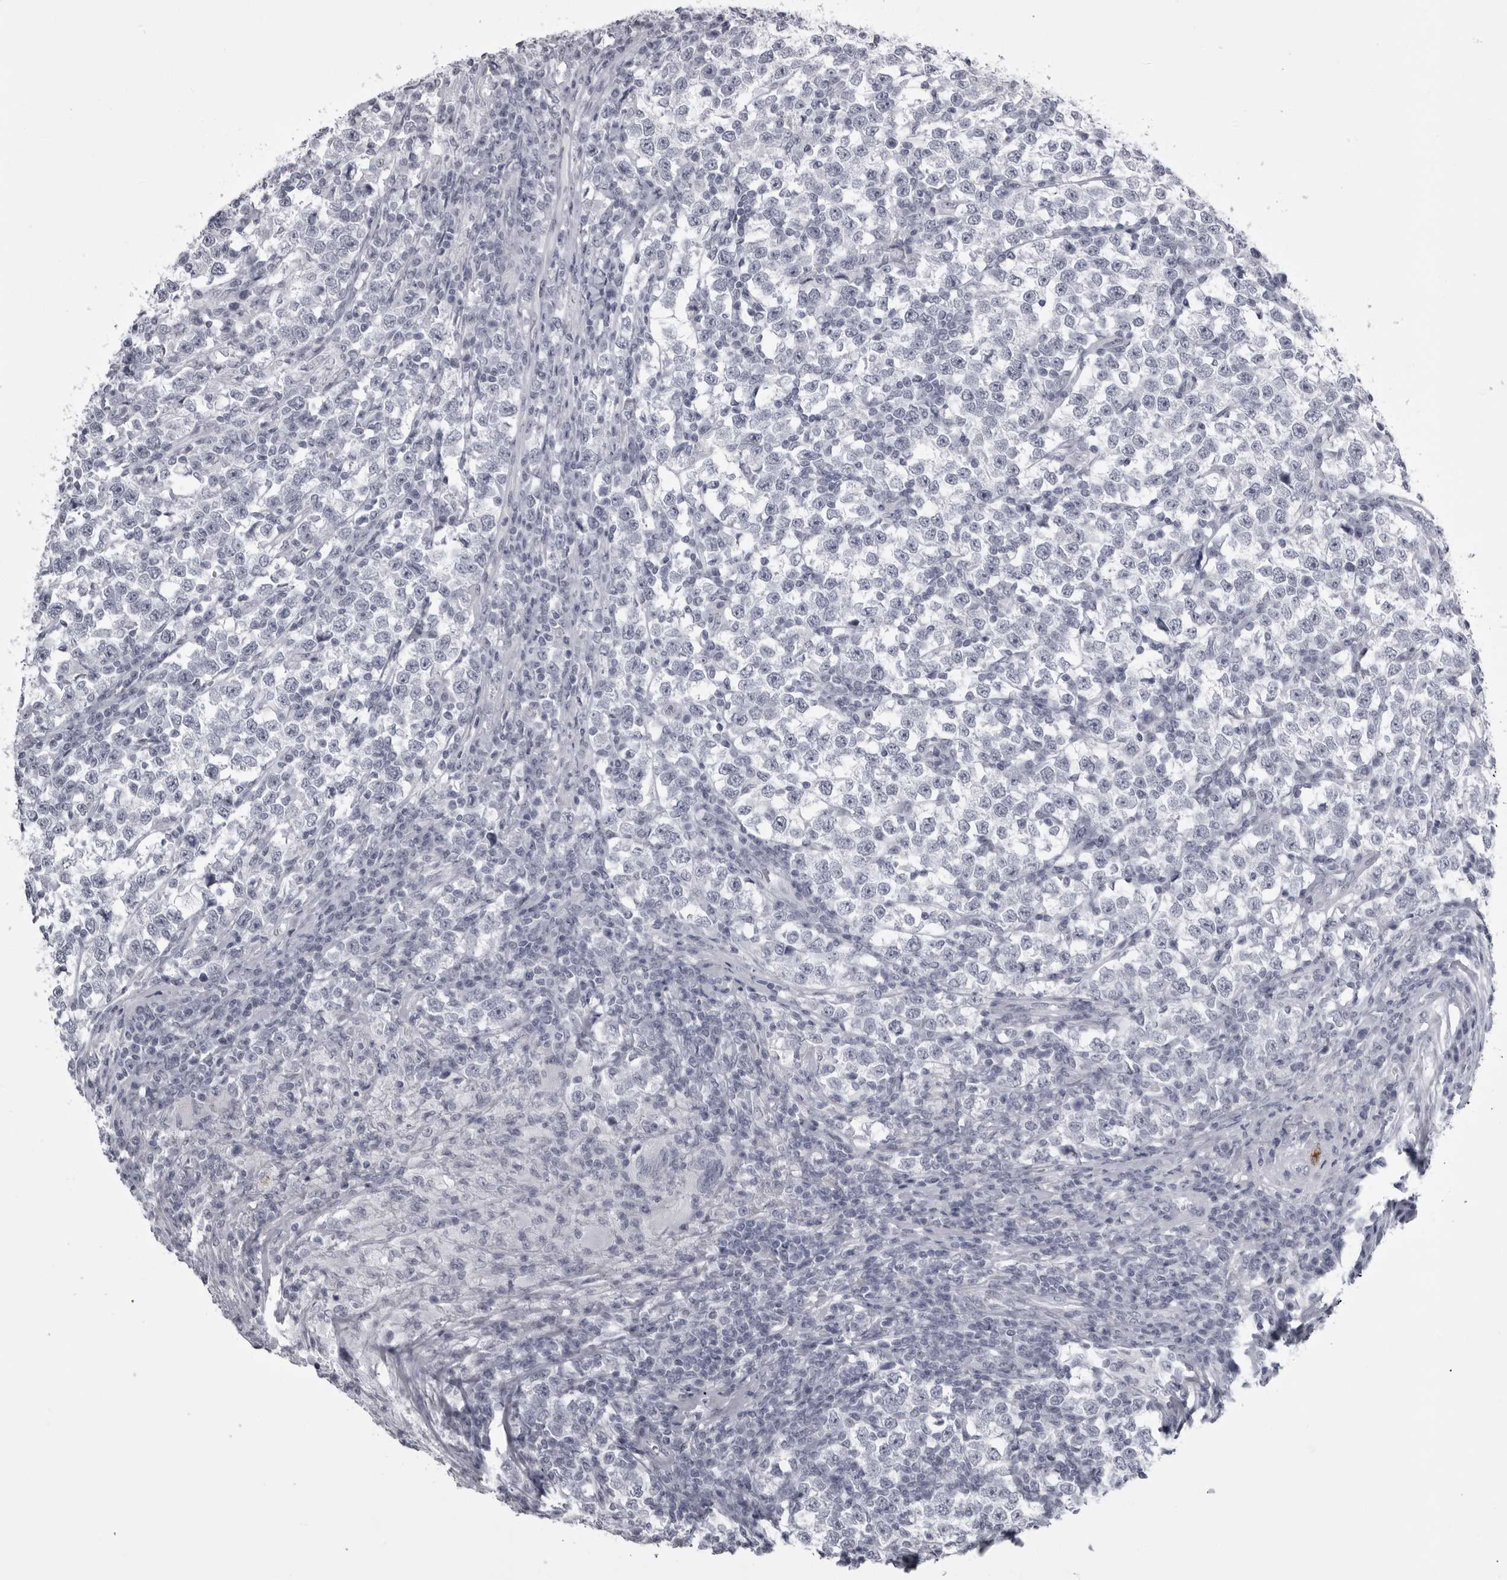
{"staining": {"intensity": "negative", "quantity": "none", "location": "none"}, "tissue": "testis cancer", "cell_type": "Tumor cells", "image_type": "cancer", "snomed": [{"axis": "morphology", "description": "Normal tissue, NOS"}, {"axis": "morphology", "description": "Seminoma, NOS"}, {"axis": "topography", "description": "Testis"}], "caption": "A photomicrograph of testis cancer stained for a protein demonstrates no brown staining in tumor cells. (Brightfield microscopy of DAB (3,3'-diaminobenzidine) IHC at high magnification).", "gene": "UROD", "patient": {"sex": "male", "age": 43}}